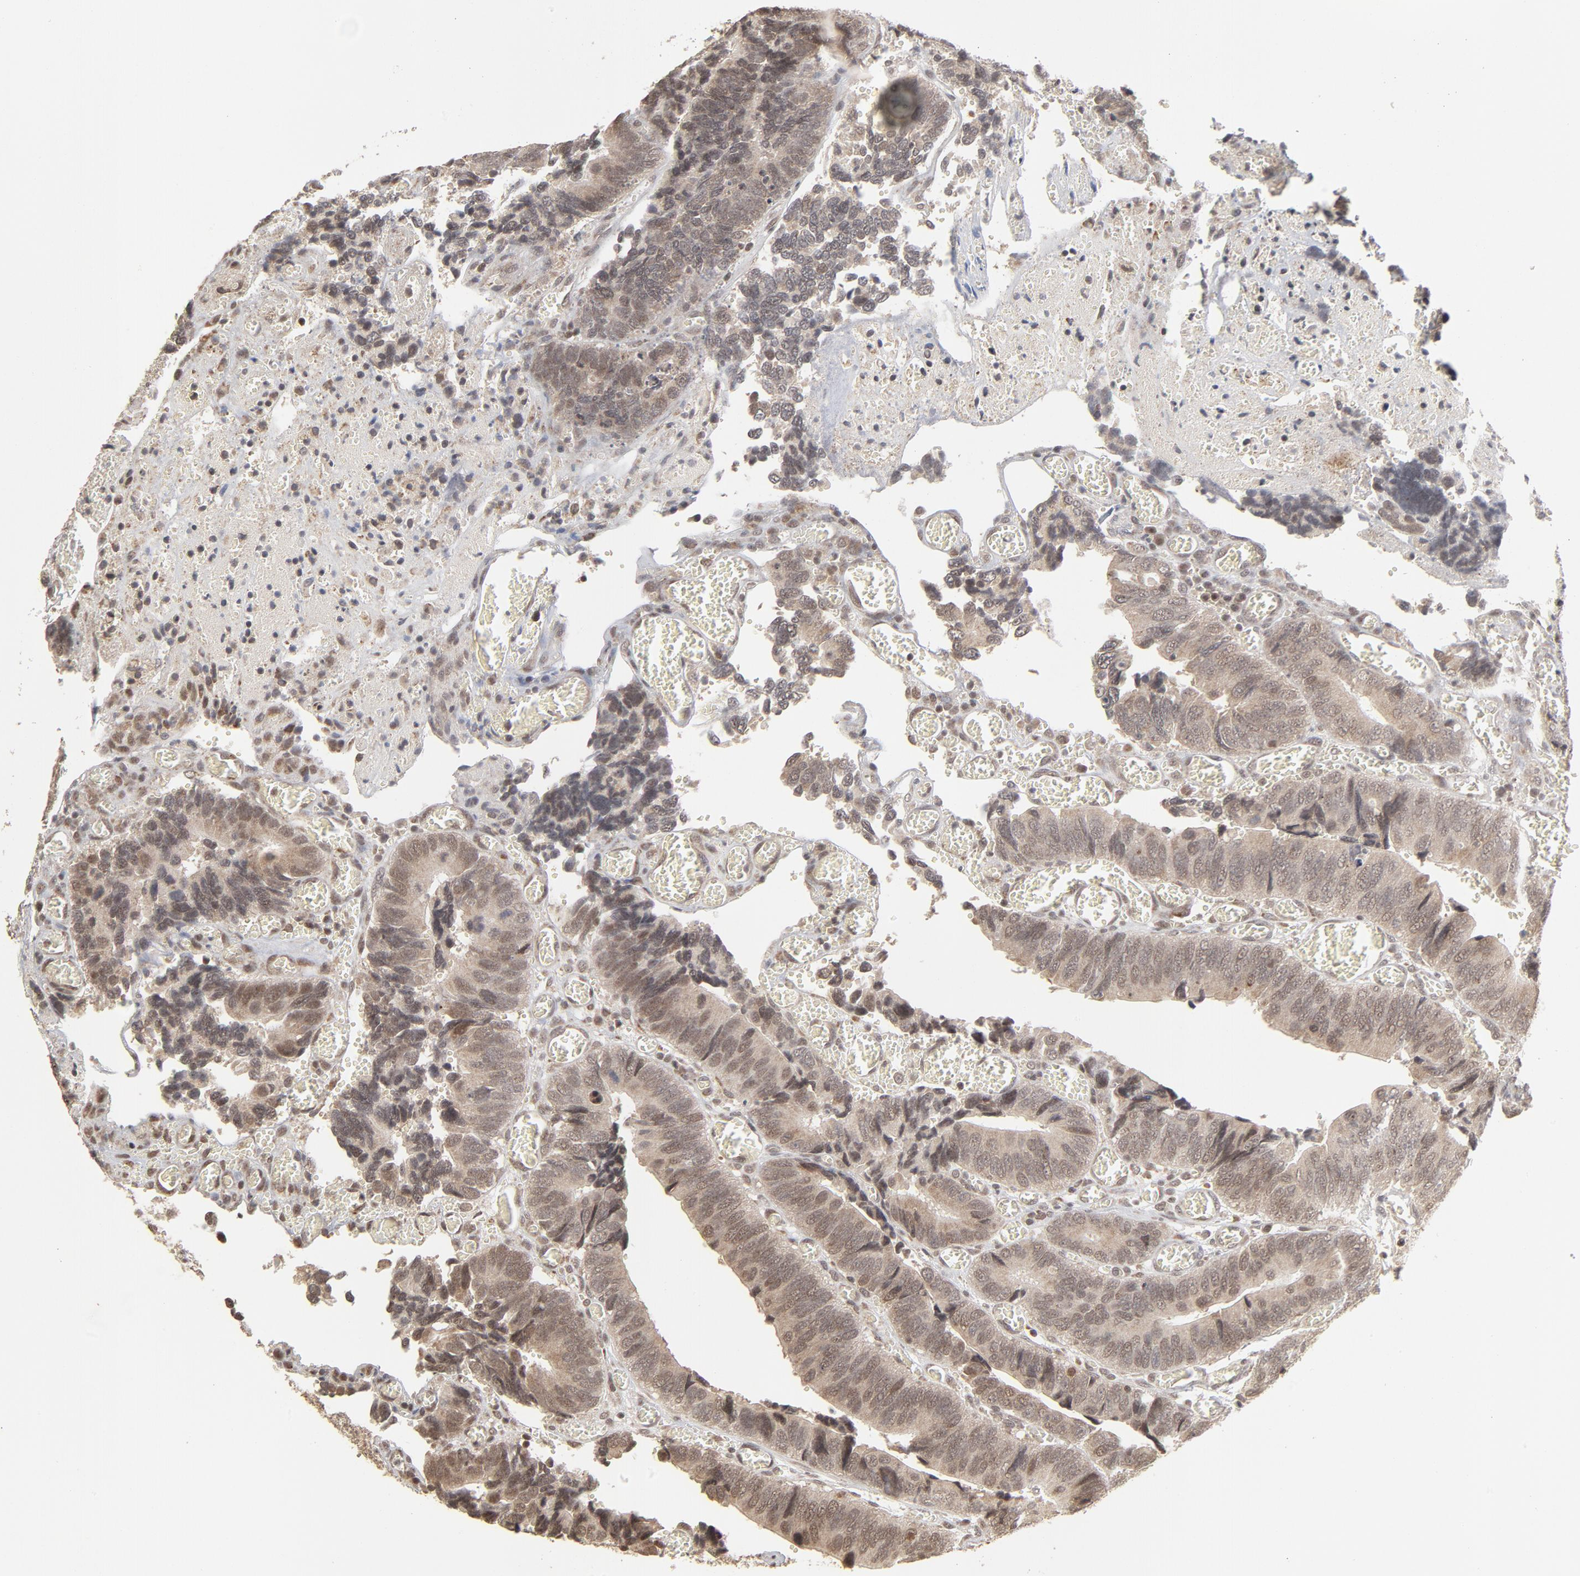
{"staining": {"intensity": "weak", "quantity": ">75%", "location": "cytoplasmic/membranous,nuclear"}, "tissue": "colorectal cancer", "cell_type": "Tumor cells", "image_type": "cancer", "snomed": [{"axis": "morphology", "description": "Adenocarcinoma, NOS"}, {"axis": "topography", "description": "Colon"}], "caption": "The histopathology image exhibits immunohistochemical staining of adenocarcinoma (colorectal). There is weak cytoplasmic/membranous and nuclear positivity is present in approximately >75% of tumor cells.", "gene": "ARIH1", "patient": {"sex": "male", "age": 72}}